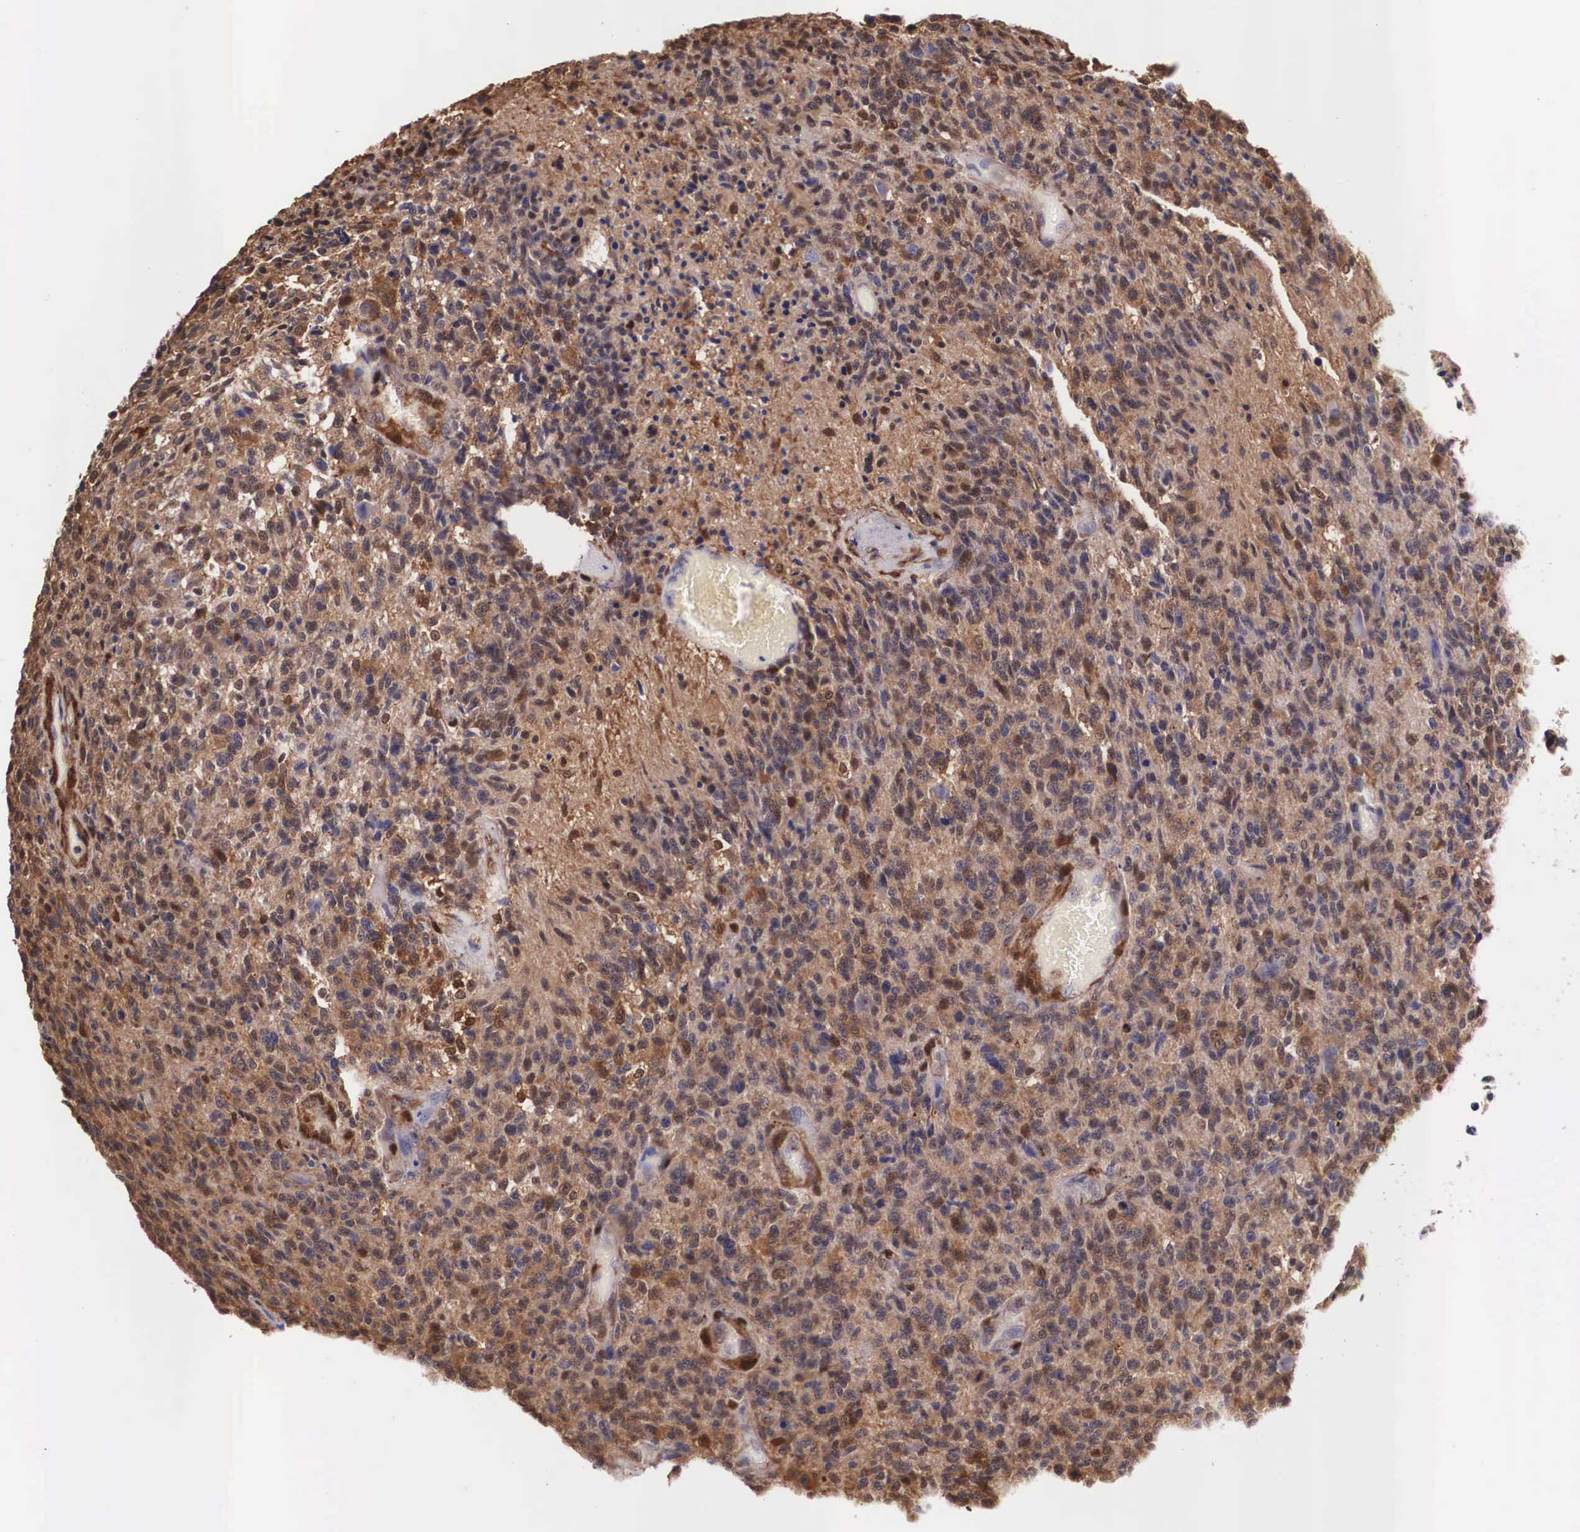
{"staining": {"intensity": "moderate", "quantity": "25%-75%", "location": "cytoplasmic/membranous"}, "tissue": "glioma", "cell_type": "Tumor cells", "image_type": "cancer", "snomed": [{"axis": "morphology", "description": "Glioma, malignant, High grade"}, {"axis": "topography", "description": "Brain"}], "caption": "Tumor cells exhibit moderate cytoplasmic/membranous expression in about 25%-75% of cells in glioma.", "gene": "LGALS1", "patient": {"sex": "male", "age": 36}}